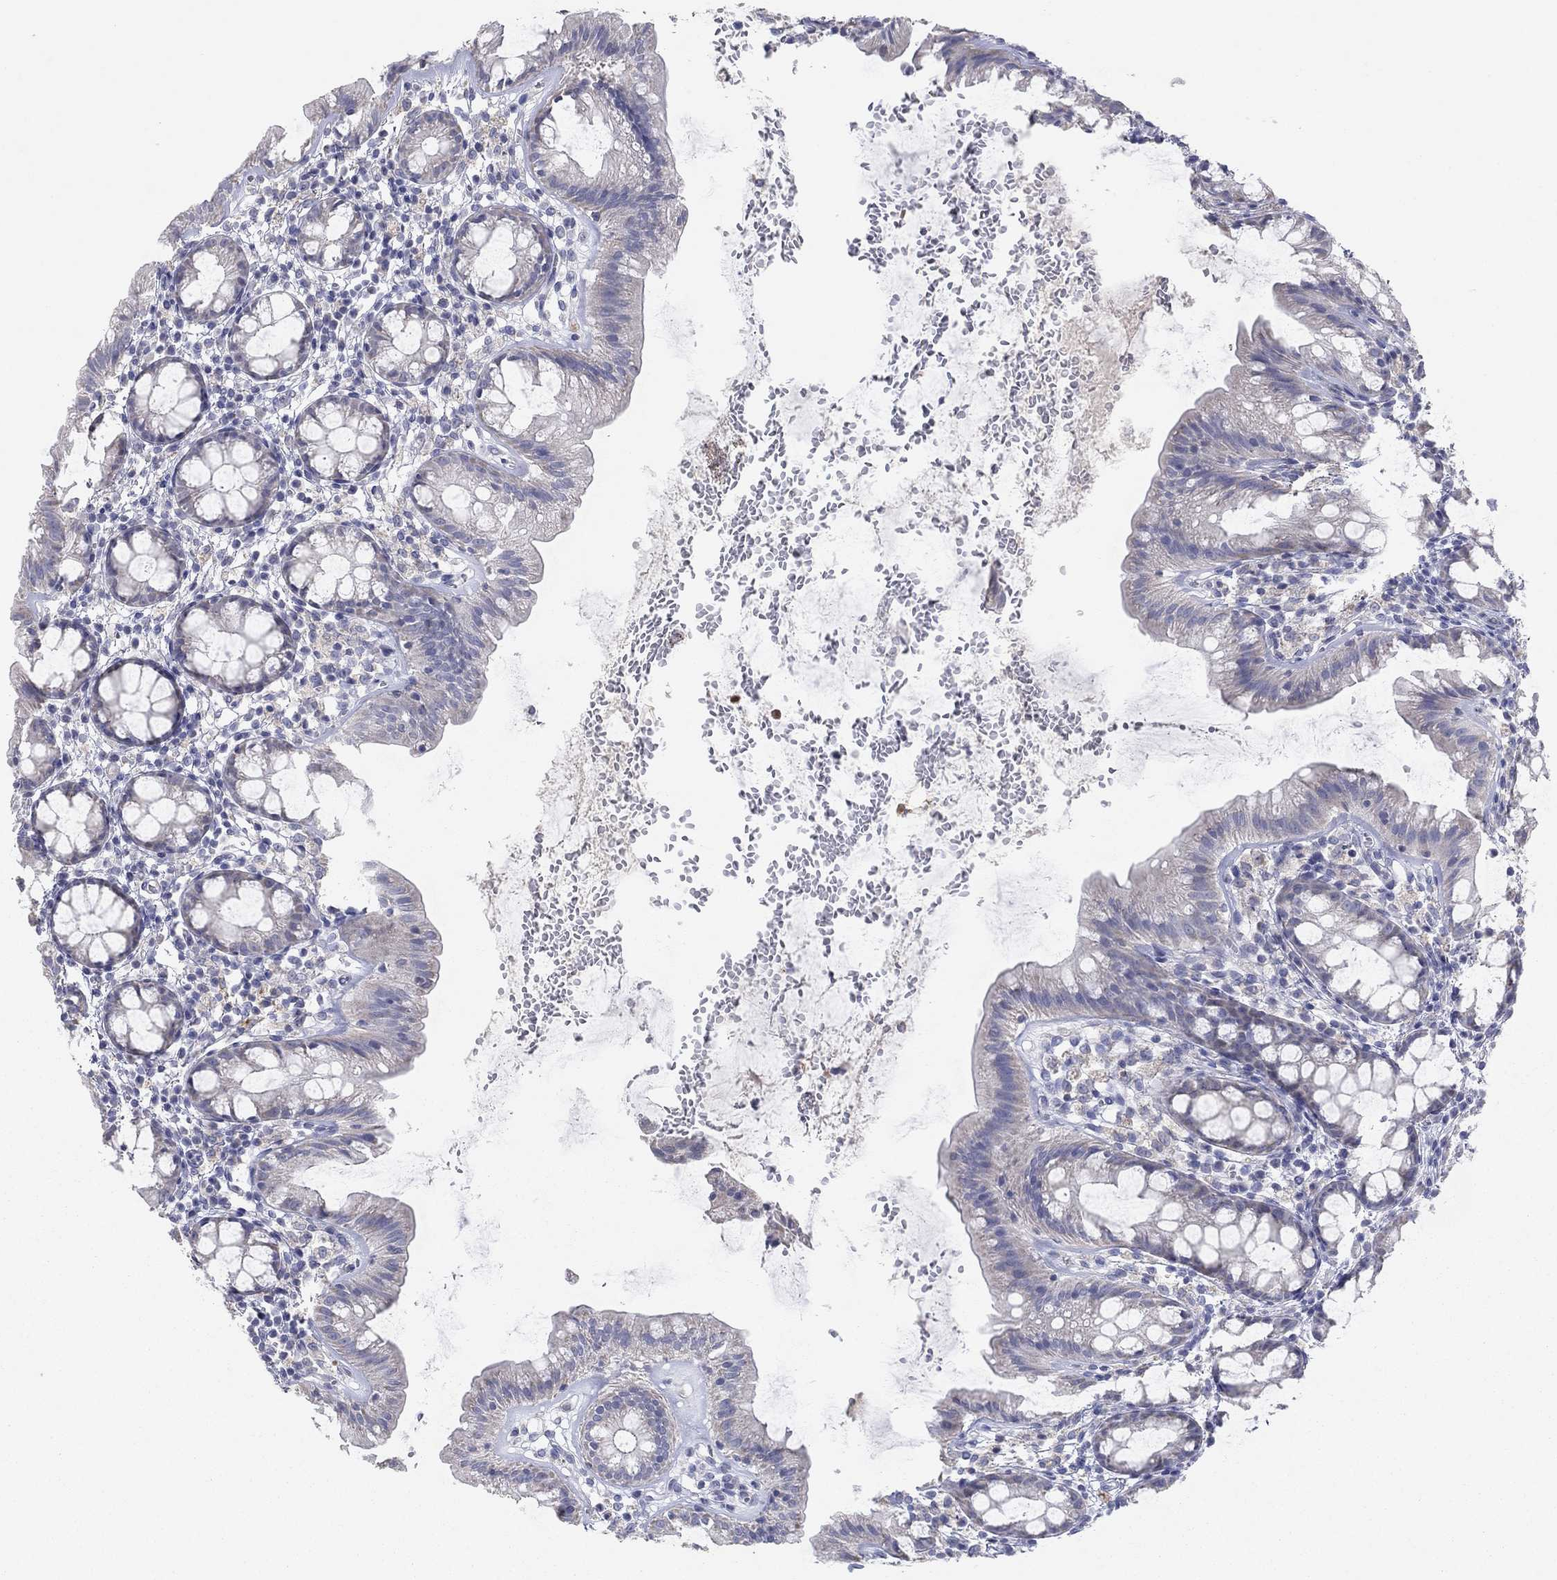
{"staining": {"intensity": "negative", "quantity": "none", "location": "none"}, "tissue": "rectum", "cell_type": "Glandular cells", "image_type": "normal", "snomed": [{"axis": "morphology", "description": "Normal tissue, NOS"}, {"axis": "topography", "description": "Rectum"}], "caption": "Glandular cells show no significant protein positivity in normal rectum. (DAB (3,3'-diaminobenzidine) immunohistochemistry (IHC) visualized using brightfield microscopy, high magnification).", "gene": "PTGDS", "patient": {"sex": "male", "age": 57}}